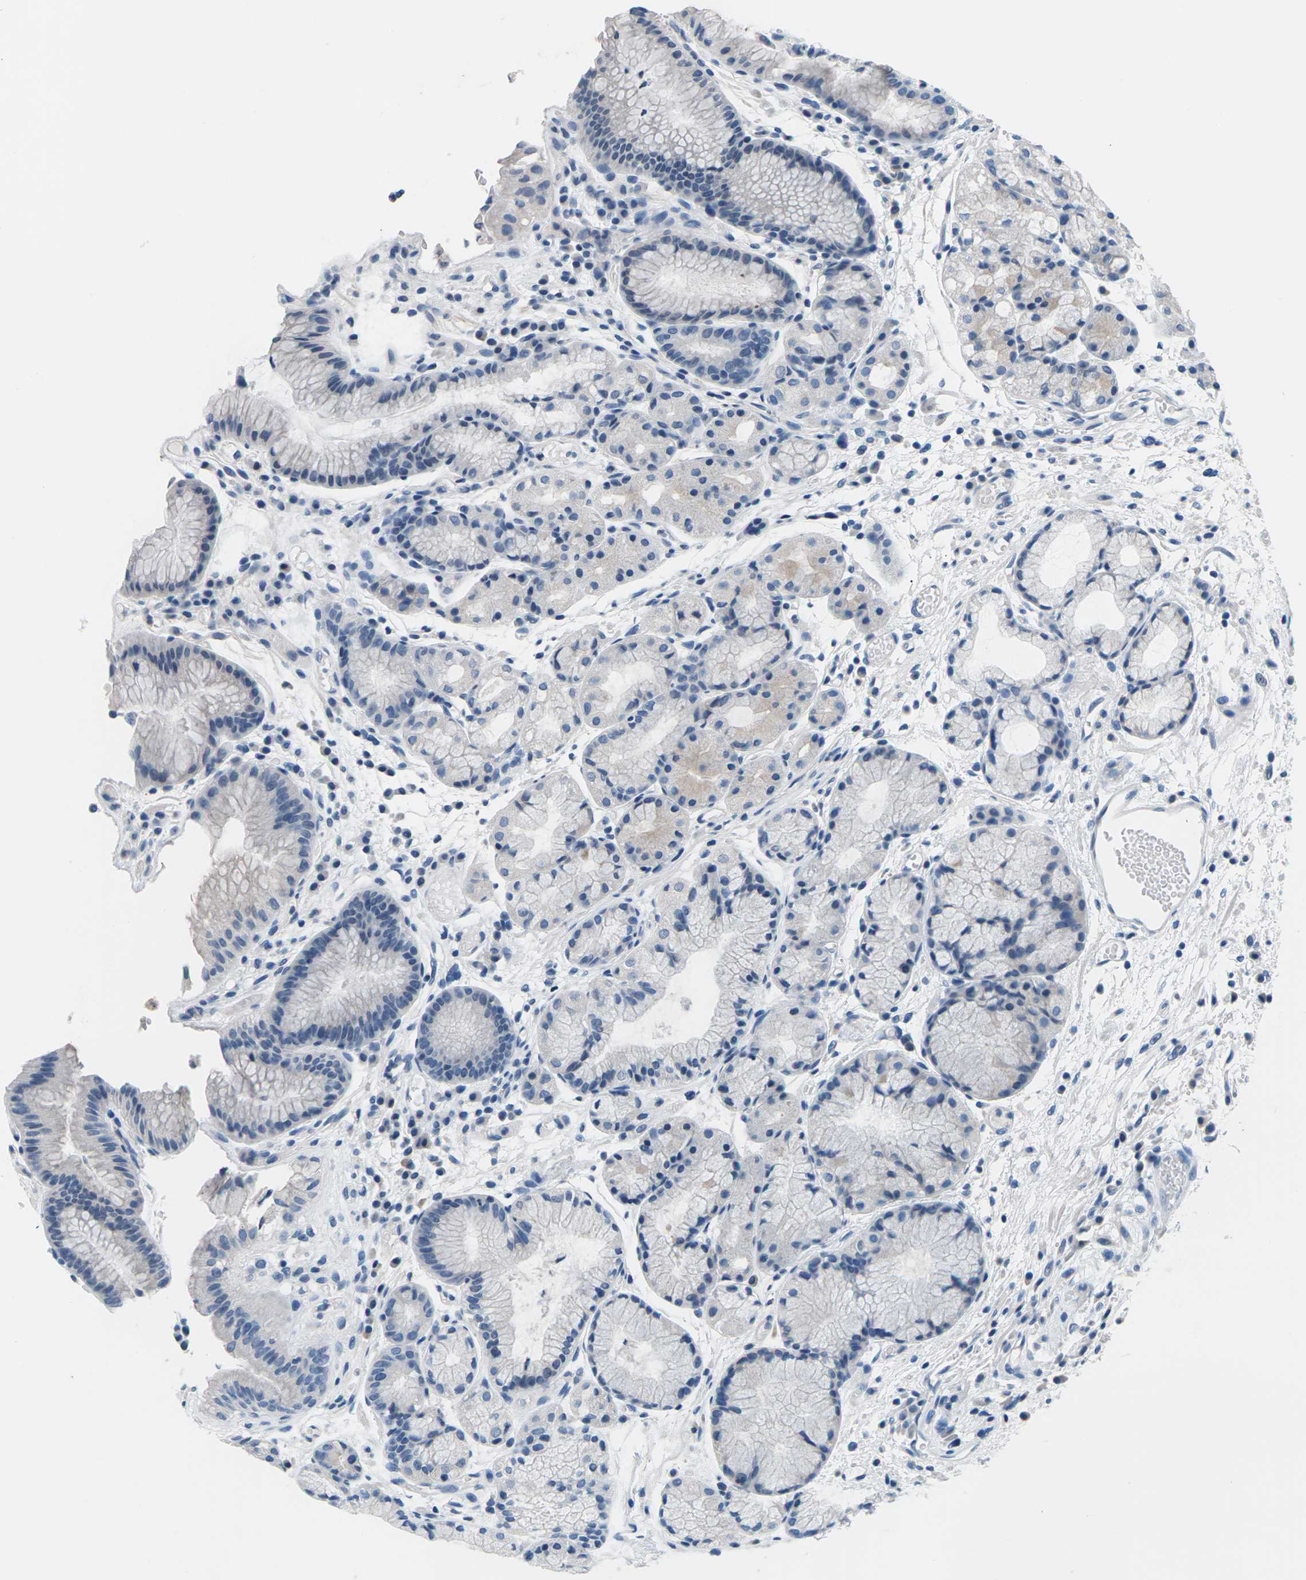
{"staining": {"intensity": "weak", "quantity": "<25%", "location": "cytoplasmic/membranous"}, "tissue": "stomach", "cell_type": "Glandular cells", "image_type": "normal", "snomed": [{"axis": "morphology", "description": "Normal tissue, NOS"}, {"axis": "topography", "description": "Stomach, upper"}], "caption": "The IHC histopathology image has no significant positivity in glandular cells of stomach. (Immunohistochemistry, brightfield microscopy, high magnification).", "gene": "UMOD", "patient": {"sex": "male", "age": 72}}